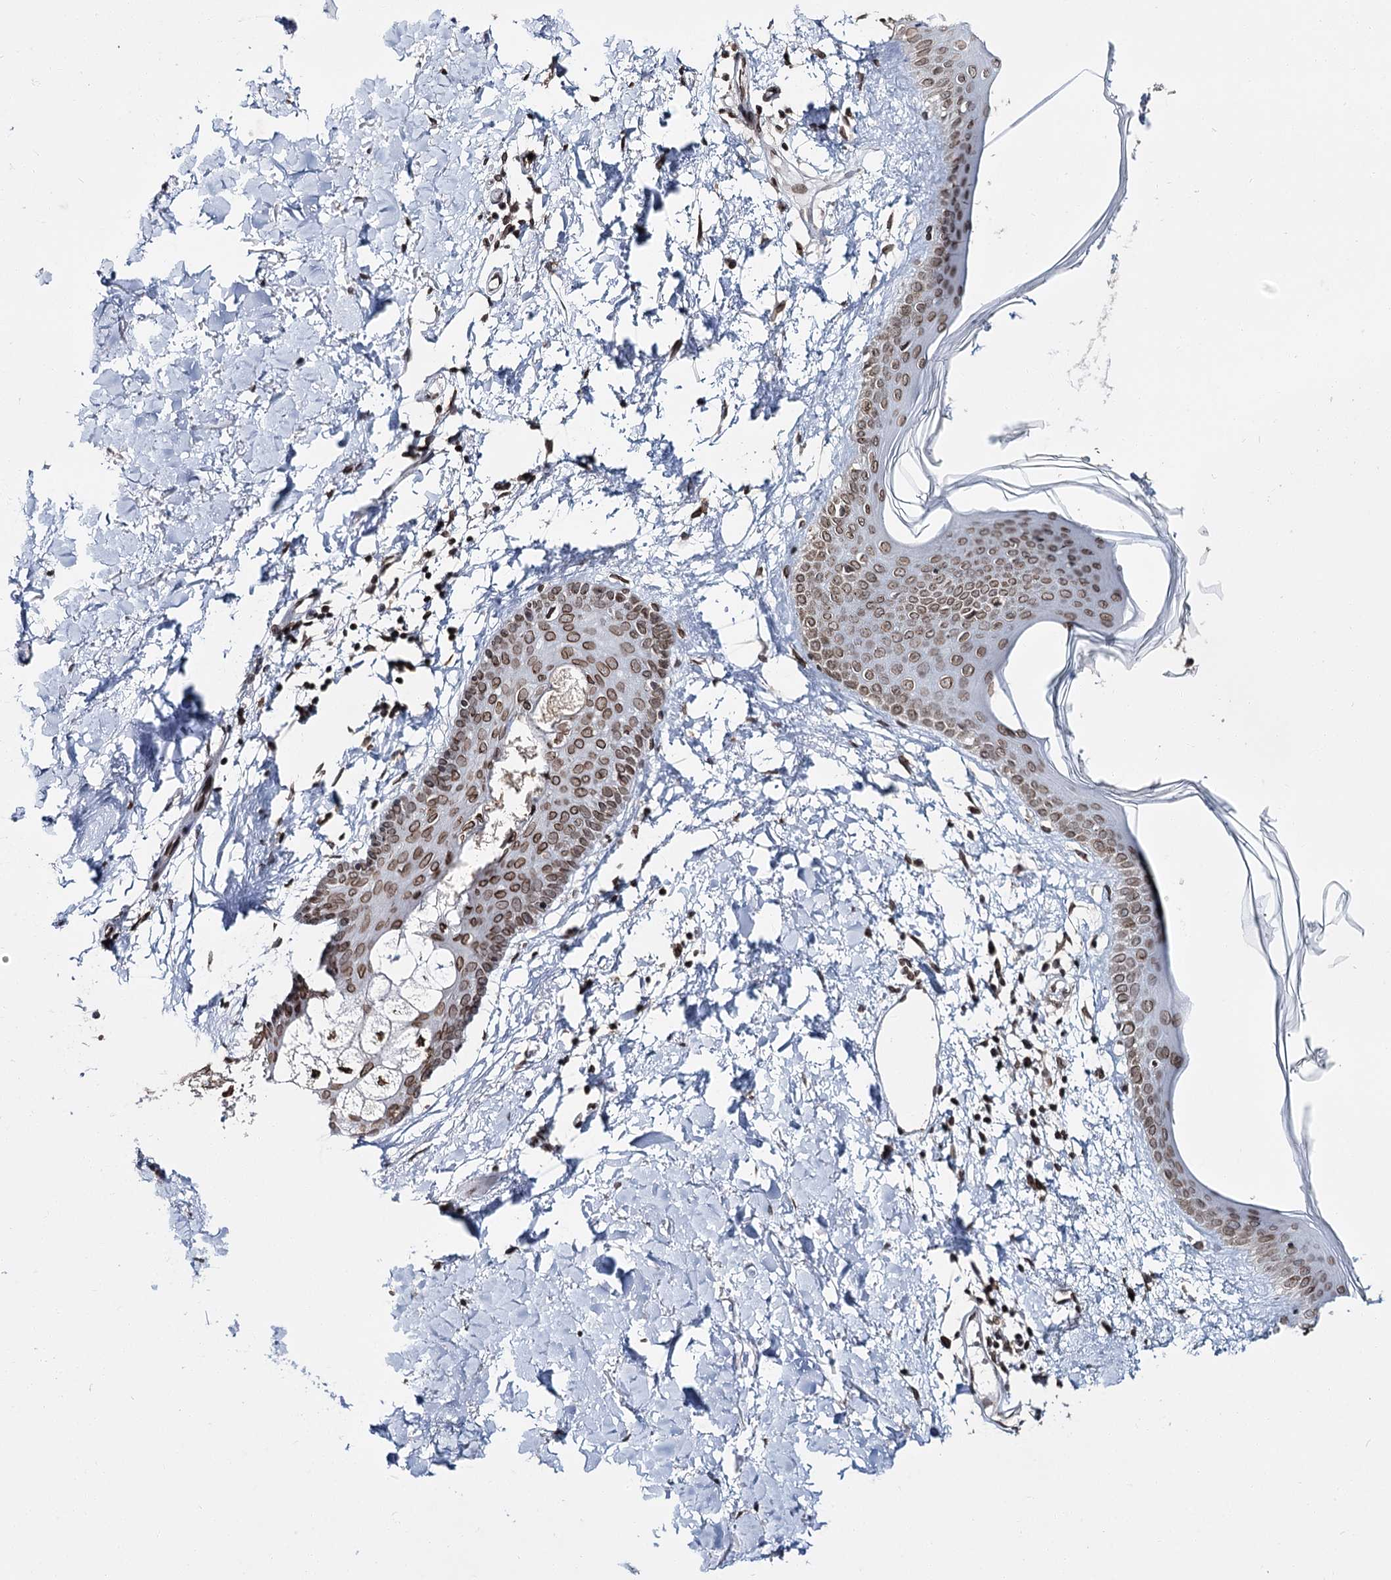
{"staining": {"intensity": "moderate", "quantity": ">75%", "location": "cytoplasmic/membranous,nuclear"}, "tissue": "skin", "cell_type": "Fibroblasts", "image_type": "normal", "snomed": [{"axis": "morphology", "description": "Normal tissue, NOS"}, {"axis": "topography", "description": "Skin"}], "caption": "This photomicrograph demonstrates immunohistochemistry staining of unremarkable human skin, with medium moderate cytoplasmic/membranous,nuclear expression in about >75% of fibroblasts.", "gene": "KIAA0930", "patient": {"sex": "female", "age": 58}}